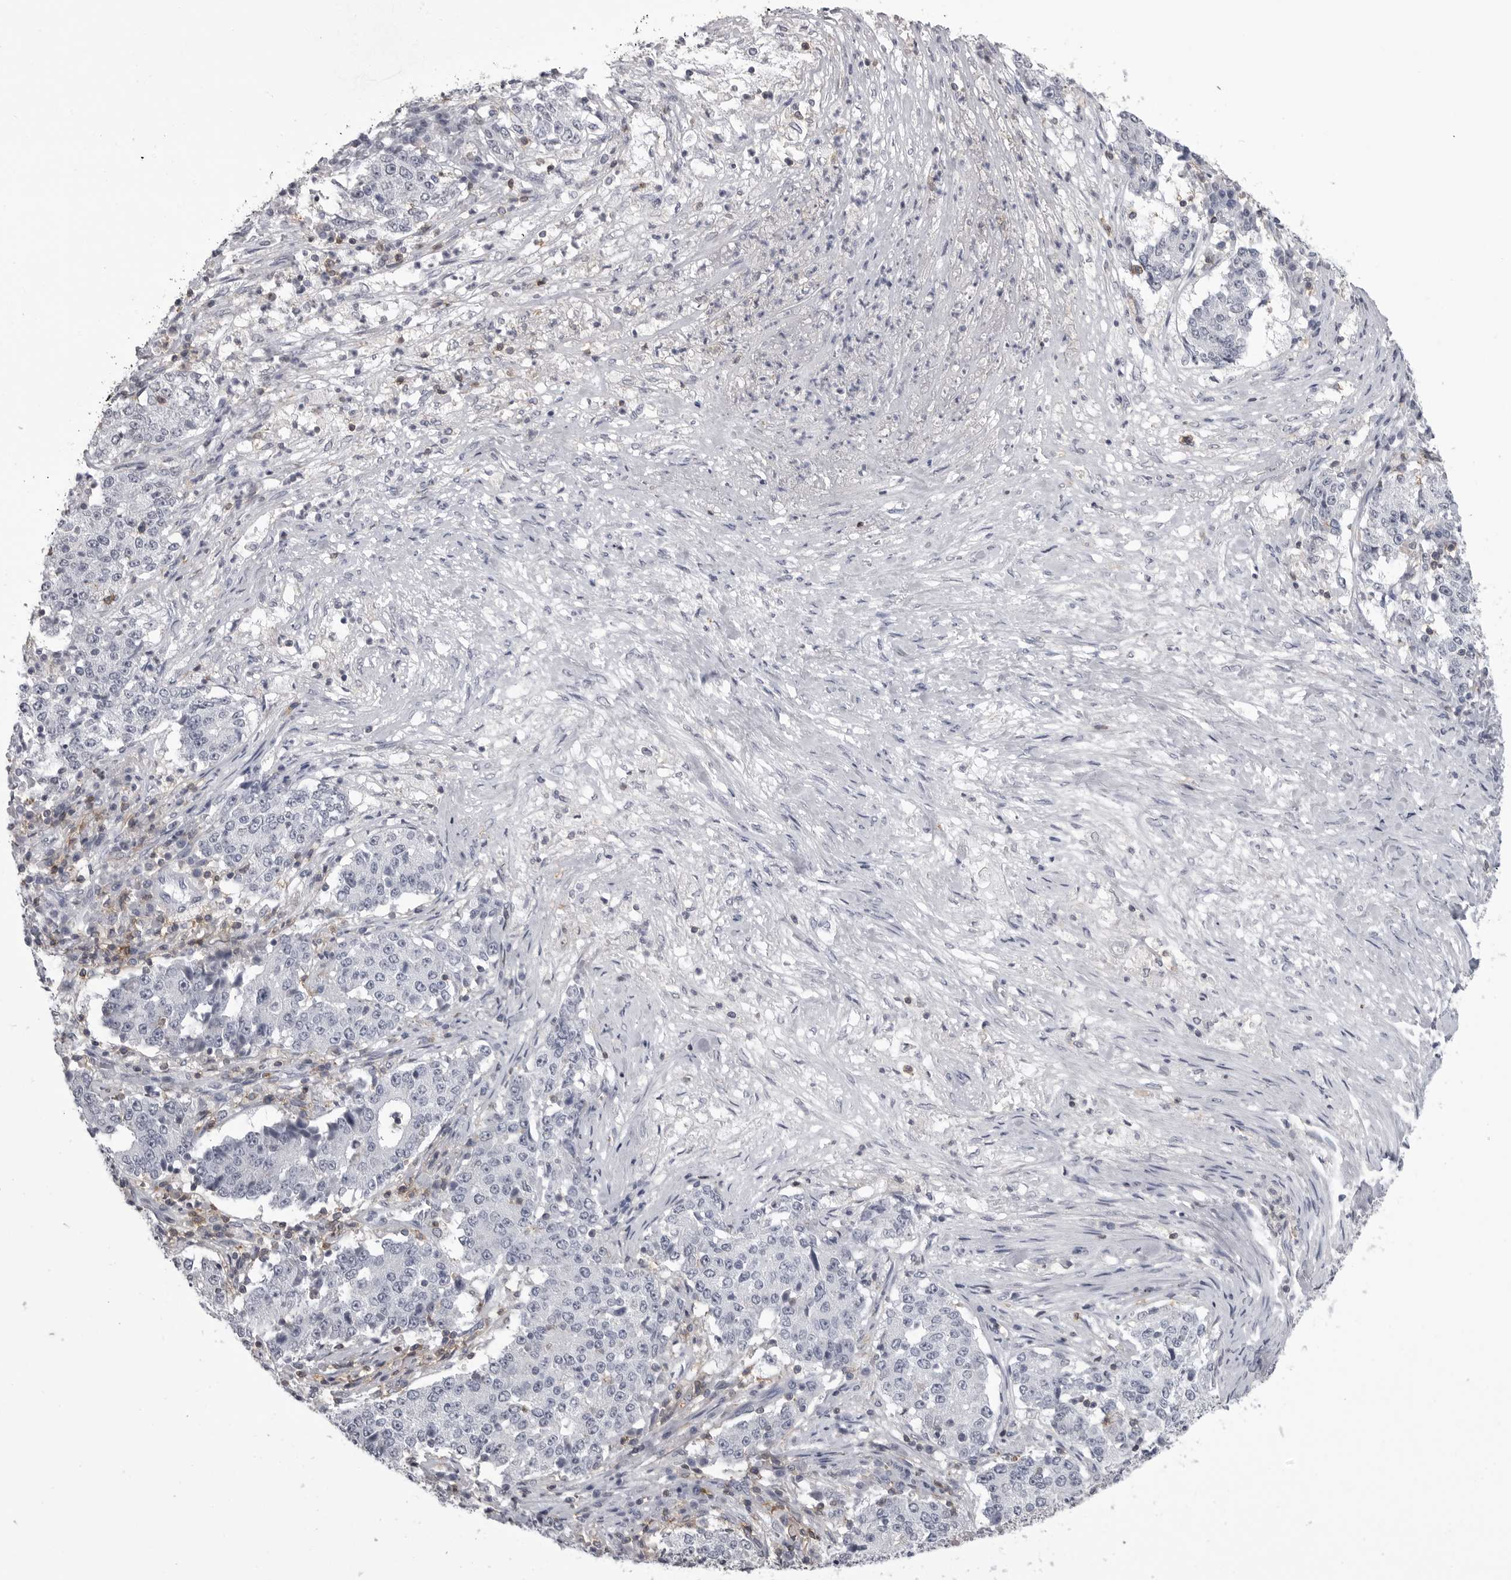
{"staining": {"intensity": "negative", "quantity": "none", "location": "none"}, "tissue": "stomach cancer", "cell_type": "Tumor cells", "image_type": "cancer", "snomed": [{"axis": "morphology", "description": "Adenocarcinoma, NOS"}, {"axis": "topography", "description": "Stomach"}], "caption": "A photomicrograph of stomach cancer stained for a protein exhibits no brown staining in tumor cells.", "gene": "ITGAL", "patient": {"sex": "male", "age": 59}}